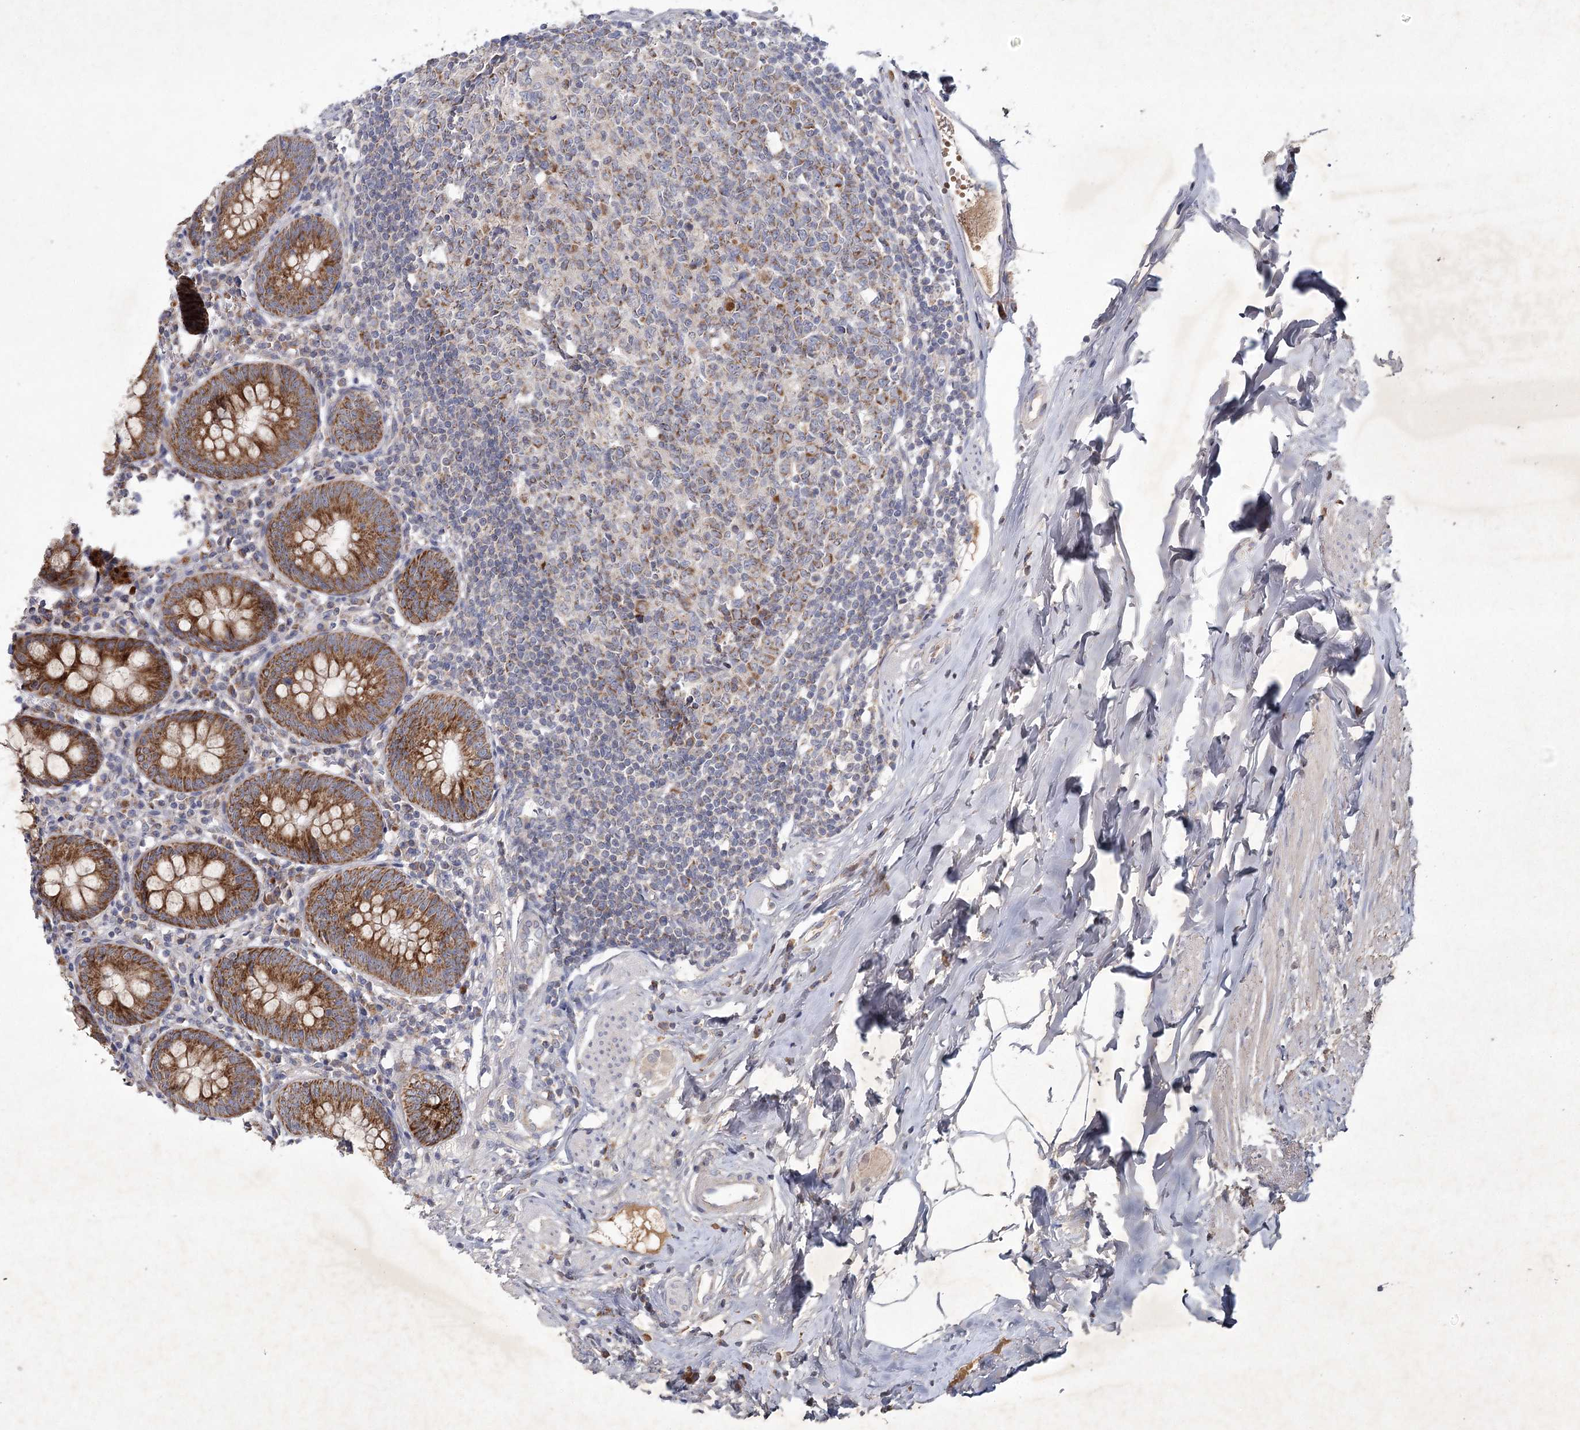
{"staining": {"intensity": "strong", "quantity": ">75%", "location": "cytoplasmic/membranous"}, "tissue": "appendix", "cell_type": "Glandular cells", "image_type": "normal", "snomed": [{"axis": "morphology", "description": "Normal tissue, NOS"}, {"axis": "topography", "description": "Appendix"}], "caption": "Brown immunohistochemical staining in normal appendix displays strong cytoplasmic/membranous expression in approximately >75% of glandular cells. The staining is performed using DAB brown chromogen to label protein expression. The nuclei are counter-stained blue using hematoxylin.", "gene": "MRPL44", "patient": {"sex": "female", "age": 54}}